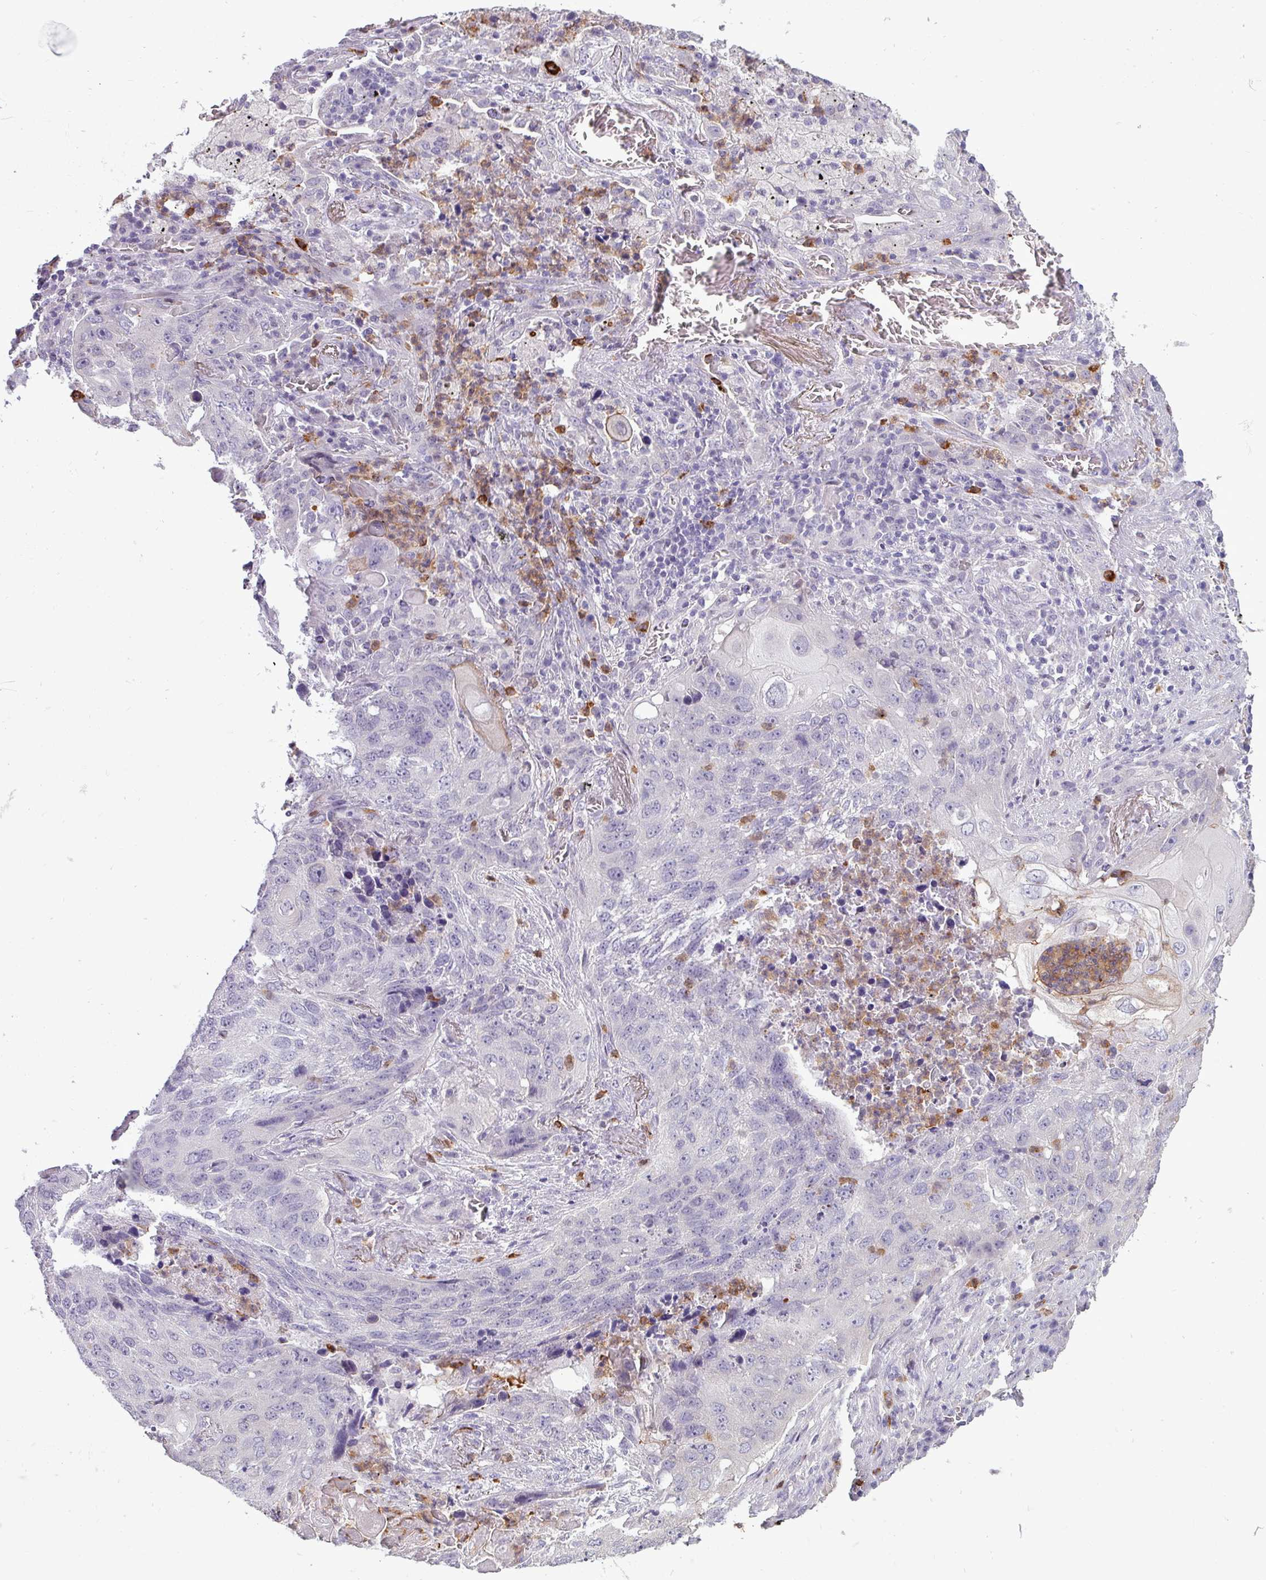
{"staining": {"intensity": "negative", "quantity": "none", "location": "none"}, "tissue": "lung cancer", "cell_type": "Tumor cells", "image_type": "cancer", "snomed": [{"axis": "morphology", "description": "Squamous cell carcinoma, NOS"}, {"axis": "topography", "description": "Lung"}], "caption": "The immunohistochemistry micrograph has no significant staining in tumor cells of lung cancer tissue.", "gene": "TRIM39", "patient": {"sex": "female", "age": 63}}